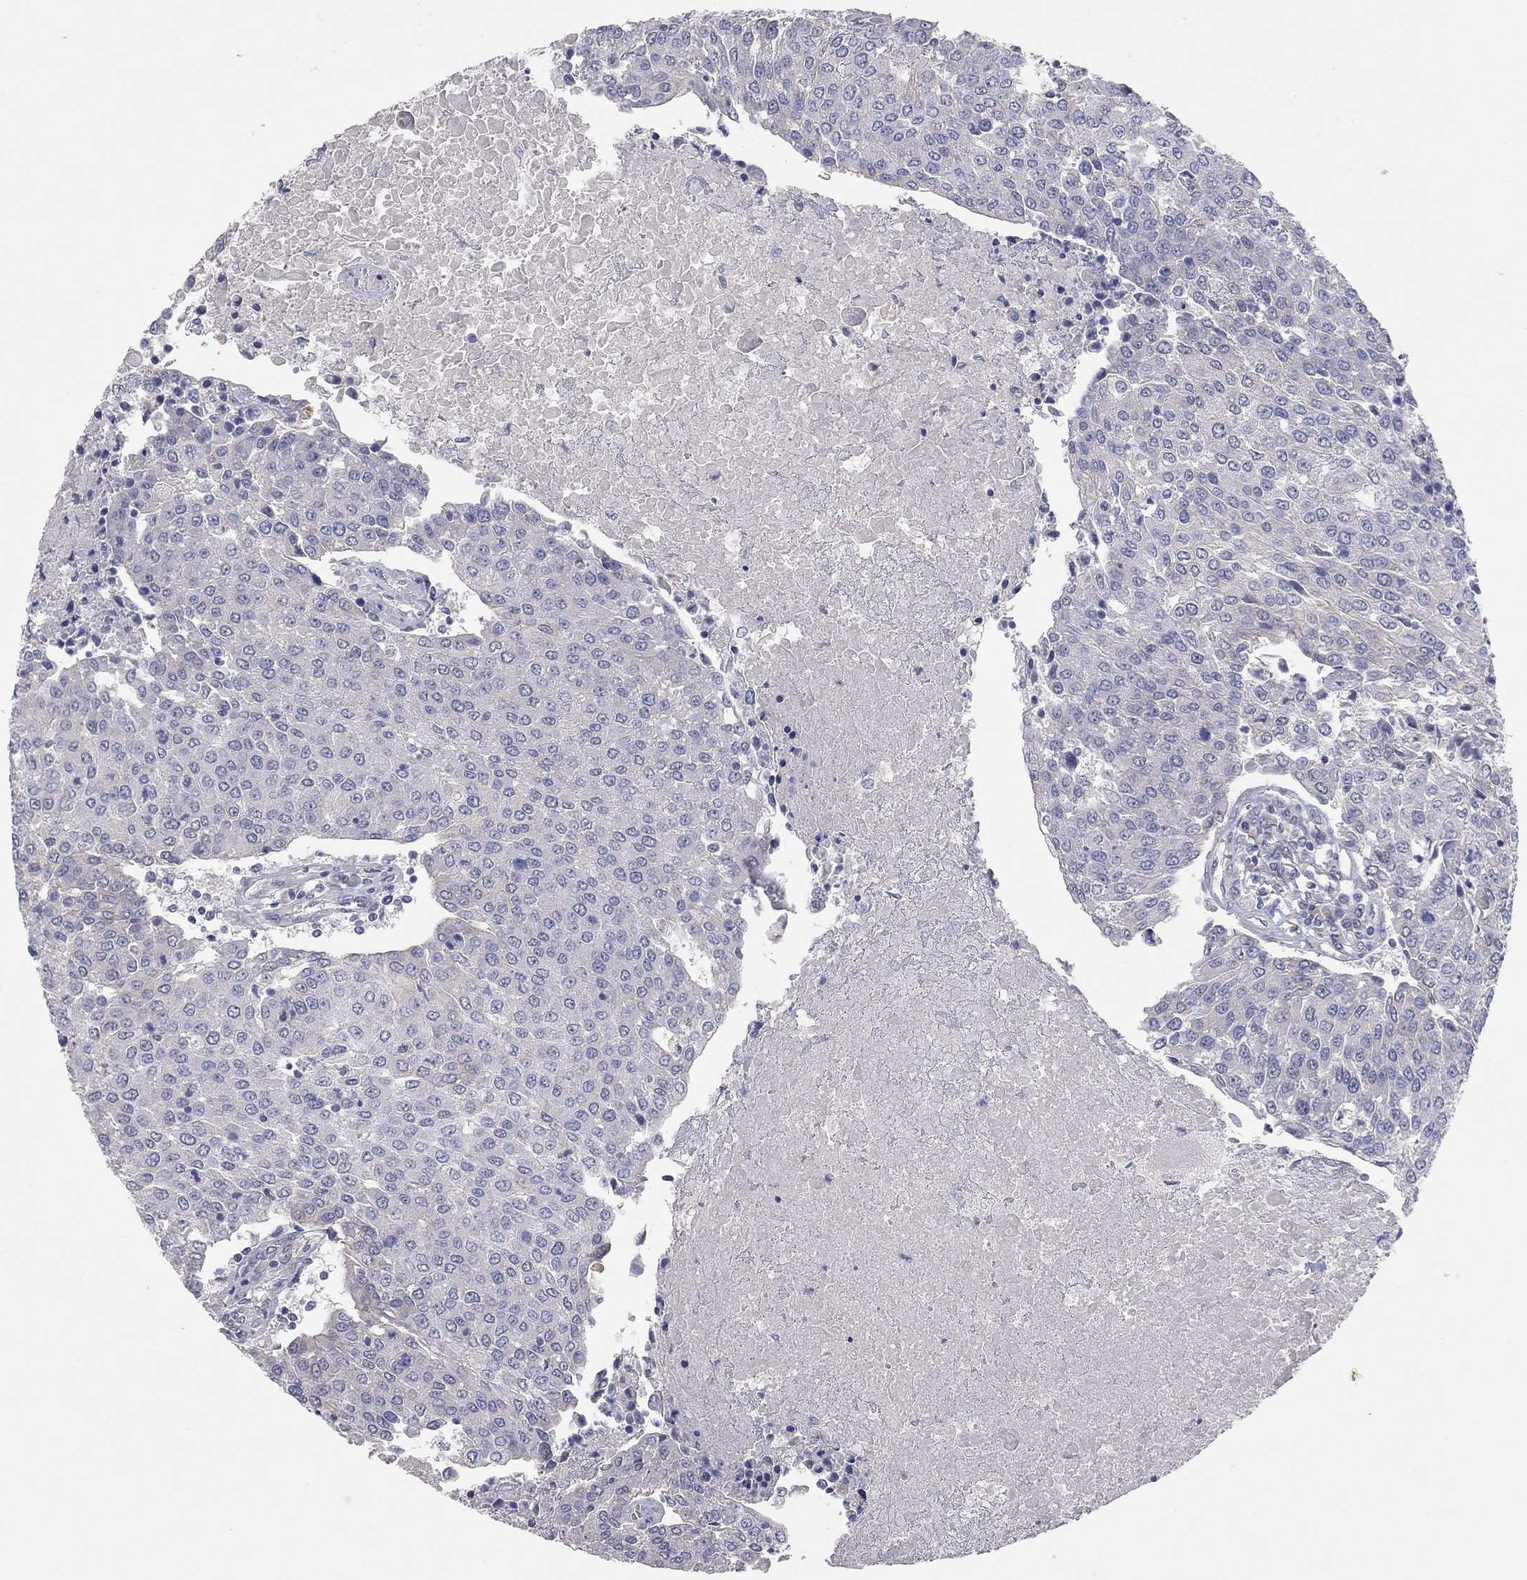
{"staining": {"intensity": "negative", "quantity": "none", "location": "none"}, "tissue": "urothelial cancer", "cell_type": "Tumor cells", "image_type": "cancer", "snomed": [{"axis": "morphology", "description": "Urothelial carcinoma, High grade"}, {"axis": "topography", "description": "Urinary bladder"}], "caption": "DAB immunohistochemical staining of human urothelial carcinoma (high-grade) reveals no significant positivity in tumor cells.", "gene": "KCNB1", "patient": {"sex": "female", "age": 85}}